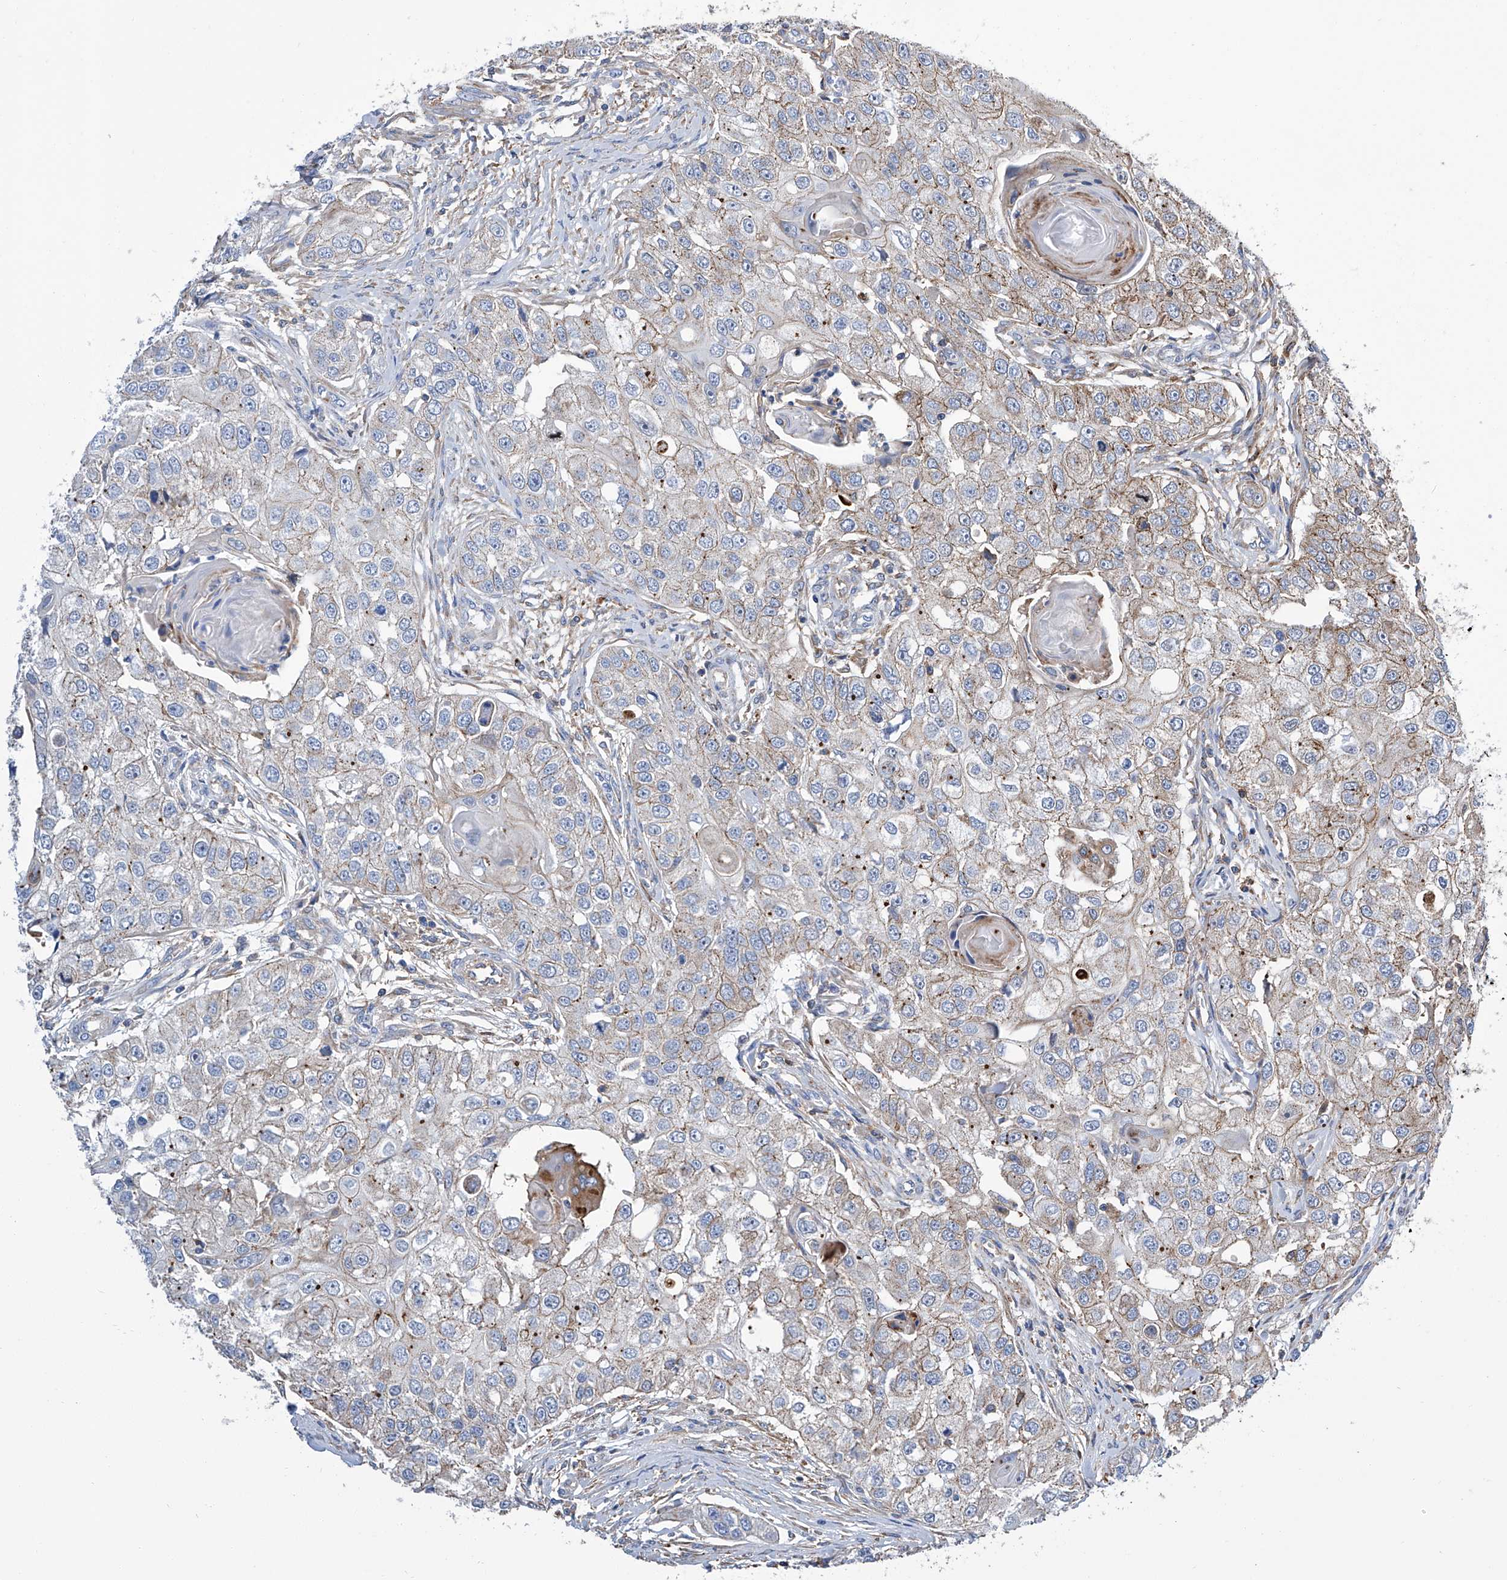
{"staining": {"intensity": "weak", "quantity": "25%-75%", "location": "cytoplasmic/membranous"}, "tissue": "head and neck cancer", "cell_type": "Tumor cells", "image_type": "cancer", "snomed": [{"axis": "morphology", "description": "Normal tissue, NOS"}, {"axis": "morphology", "description": "Squamous cell carcinoma, NOS"}, {"axis": "topography", "description": "Skeletal muscle"}, {"axis": "topography", "description": "Head-Neck"}], "caption": "This is a micrograph of immunohistochemistry staining of head and neck squamous cell carcinoma, which shows weak staining in the cytoplasmic/membranous of tumor cells.", "gene": "GPT", "patient": {"sex": "male", "age": 51}}